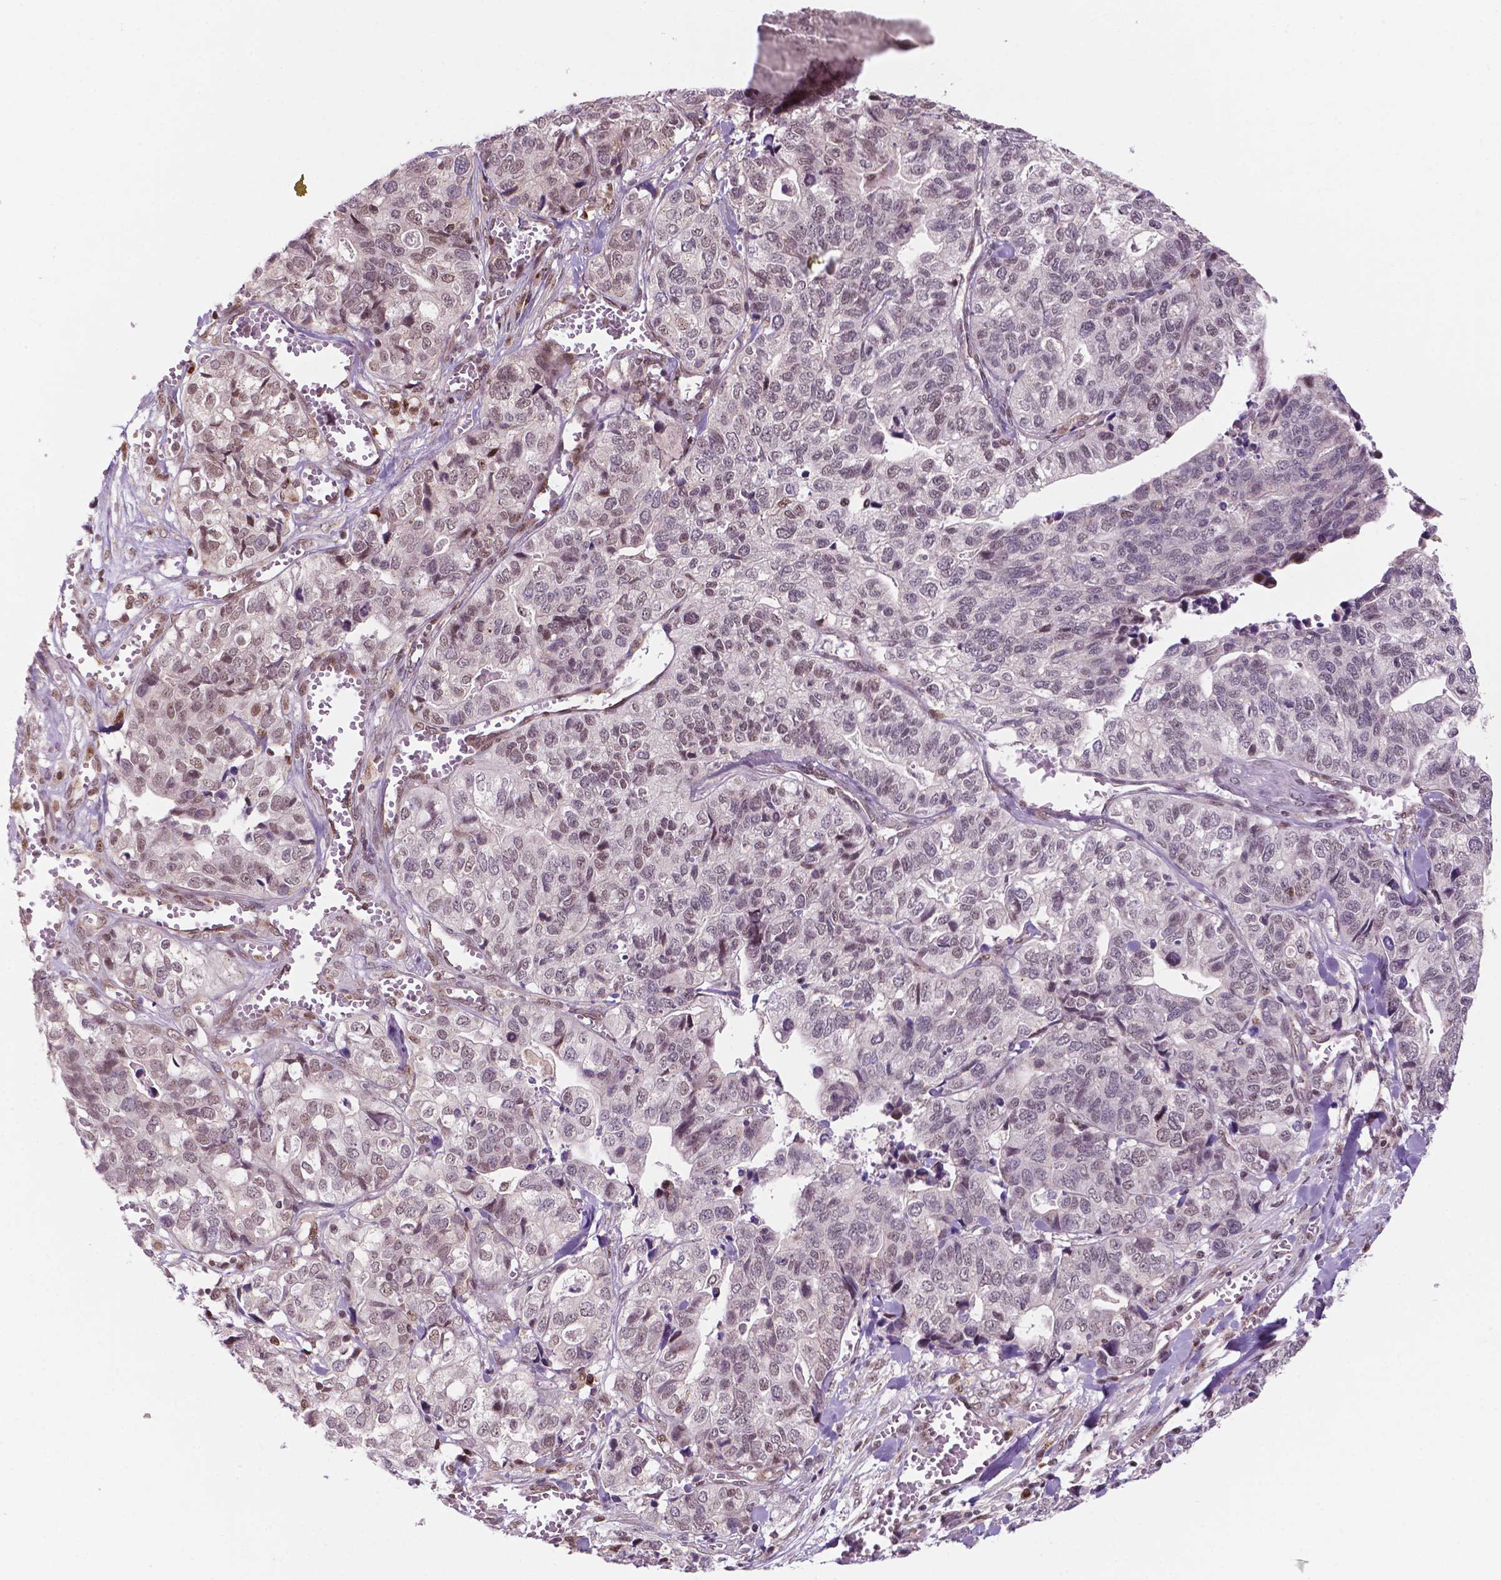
{"staining": {"intensity": "moderate", "quantity": "<25%", "location": "nuclear"}, "tissue": "stomach cancer", "cell_type": "Tumor cells", "image_type": "cancer", "snomed": [{"axis": "morphology", "description": "Adenocarcinoma, NOS"}, {"axis": "topography", "description": "Stomach, upper"}], "caption": "Stomach cancer (adenocarcinoma) stained with immunohistochemistry reveals moderate nuclear staining in about <25% of tumor cells.", "gene": "PER2", "patient": {"sex": "female", "age": 67}}